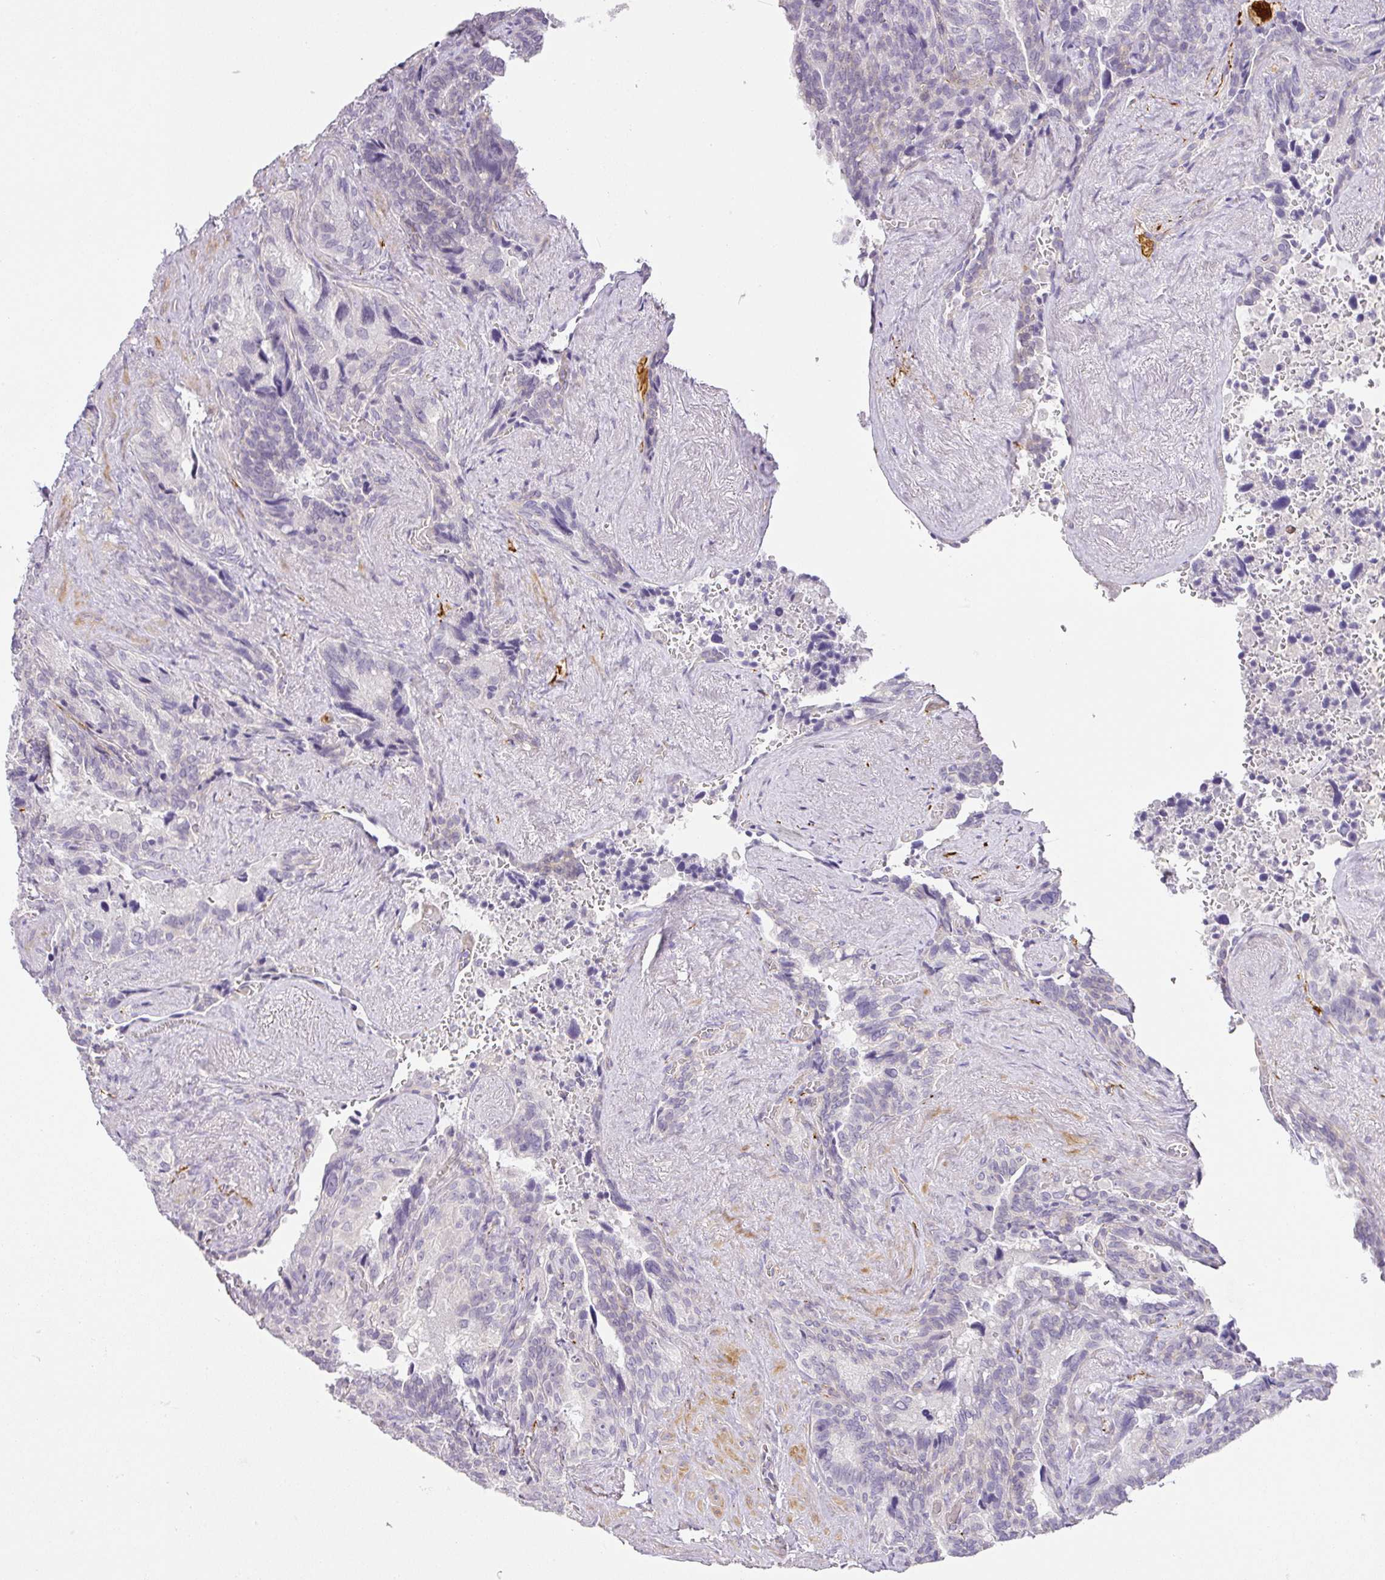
{"staining": {"intensity": "negative", "quantity": "none", "location": "none"}, "tissue": "seminal vesicle", "cell_type": "Glandular cells", "image_type": "normal", "snomed": [{"axis": "morphology", "description": "Normal tissue, NOS"}, {"axis": "topography", "description": "Seminal veicle"}], "caption": "This is an IHC histopathology image of benign human seminal vesicle. There is no staining in glandular cells.", "gene": "RAX2", "patient": {"sex": "male", "age": 68}}